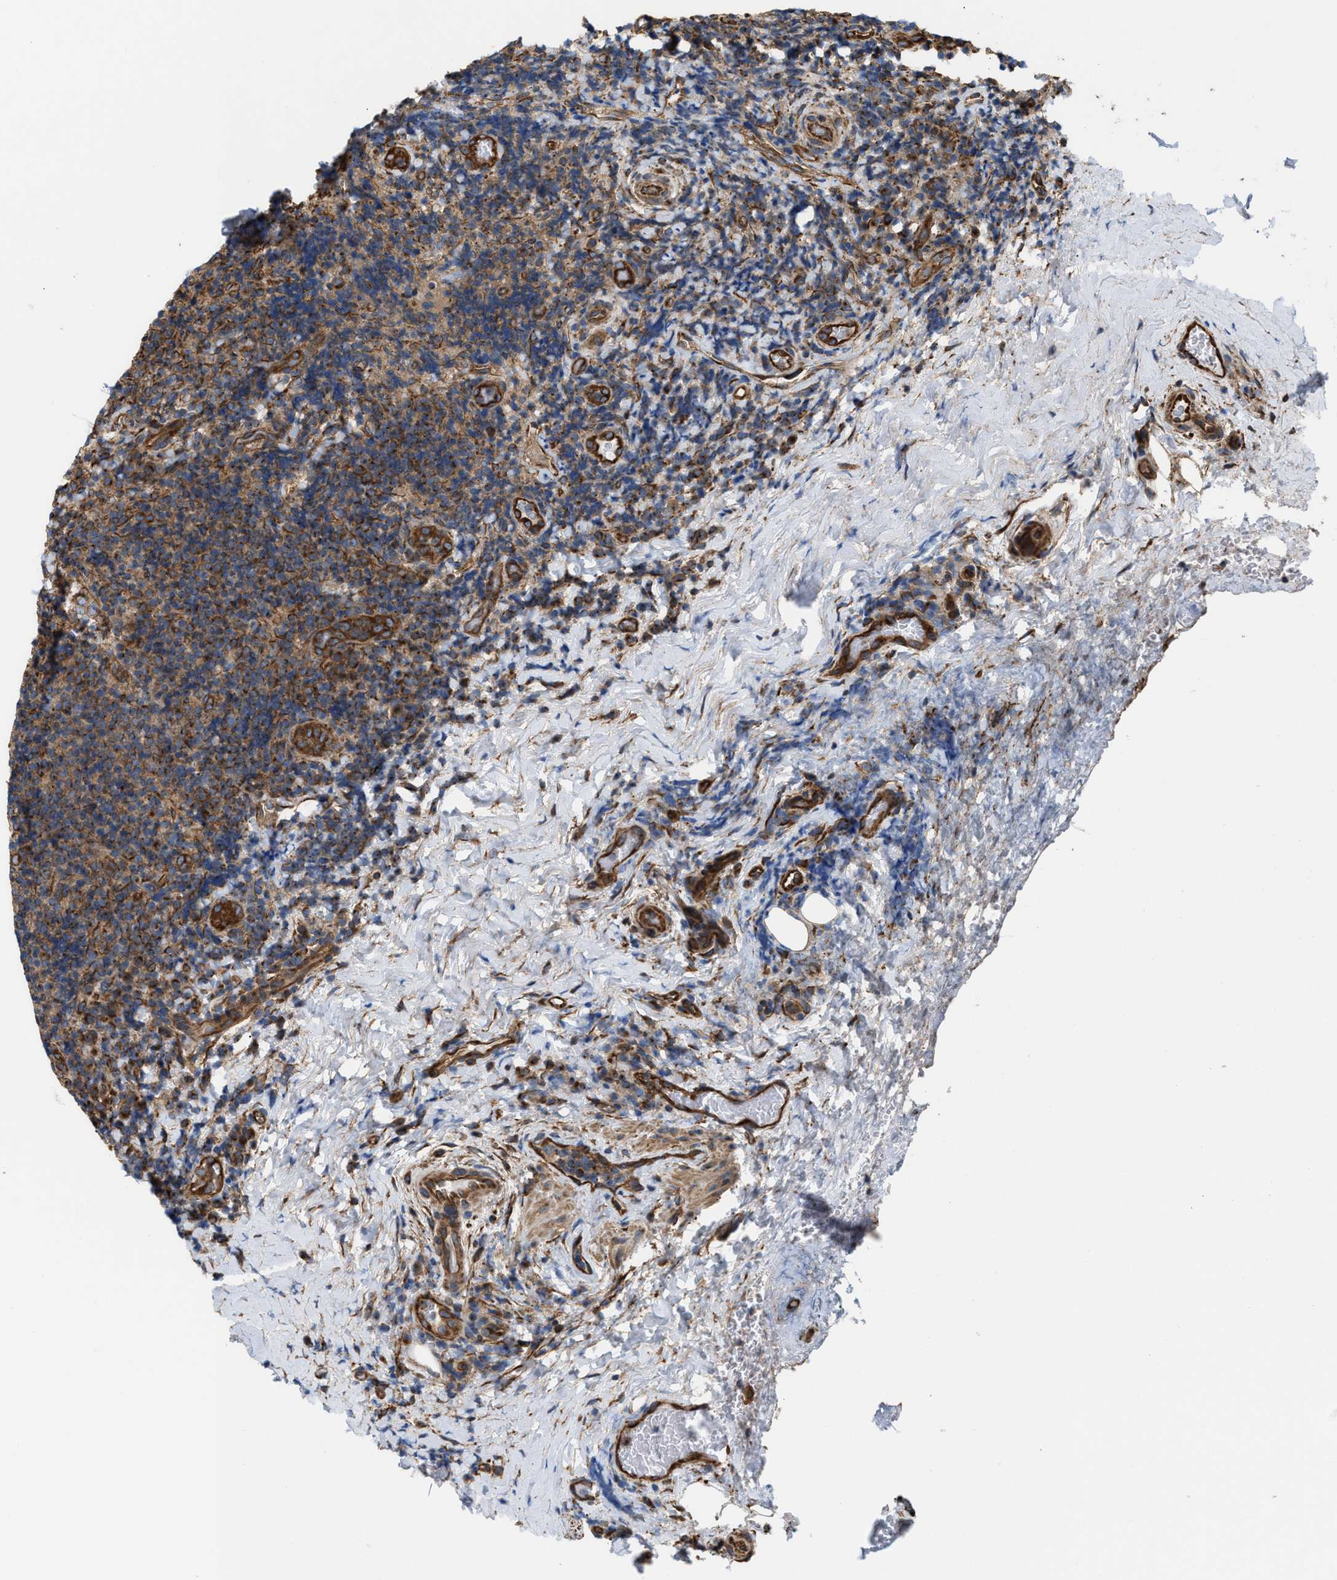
{"staining": {"intensity": "moderate", "quantity": "25%-75%", "location": "cytoplasmic/membranous"}, "tissue": "lymphoma", "cell_type": "Tumor cells", "image_type": "cancer", "snomed": [{"axis": "morphology", "description": "Malignant lymphoma, non-Hodgkin's type, High grade"}, {"axis": "topography", "description": "Tonsil"}], "caption": "Protein staining demonstrates moderate cytoplasmic/membranous positivity in about 25%-75% of tumor cells in lymphoma.", "gene": "EPS15L1", "patient": {"sex": "female", "age": 36}}